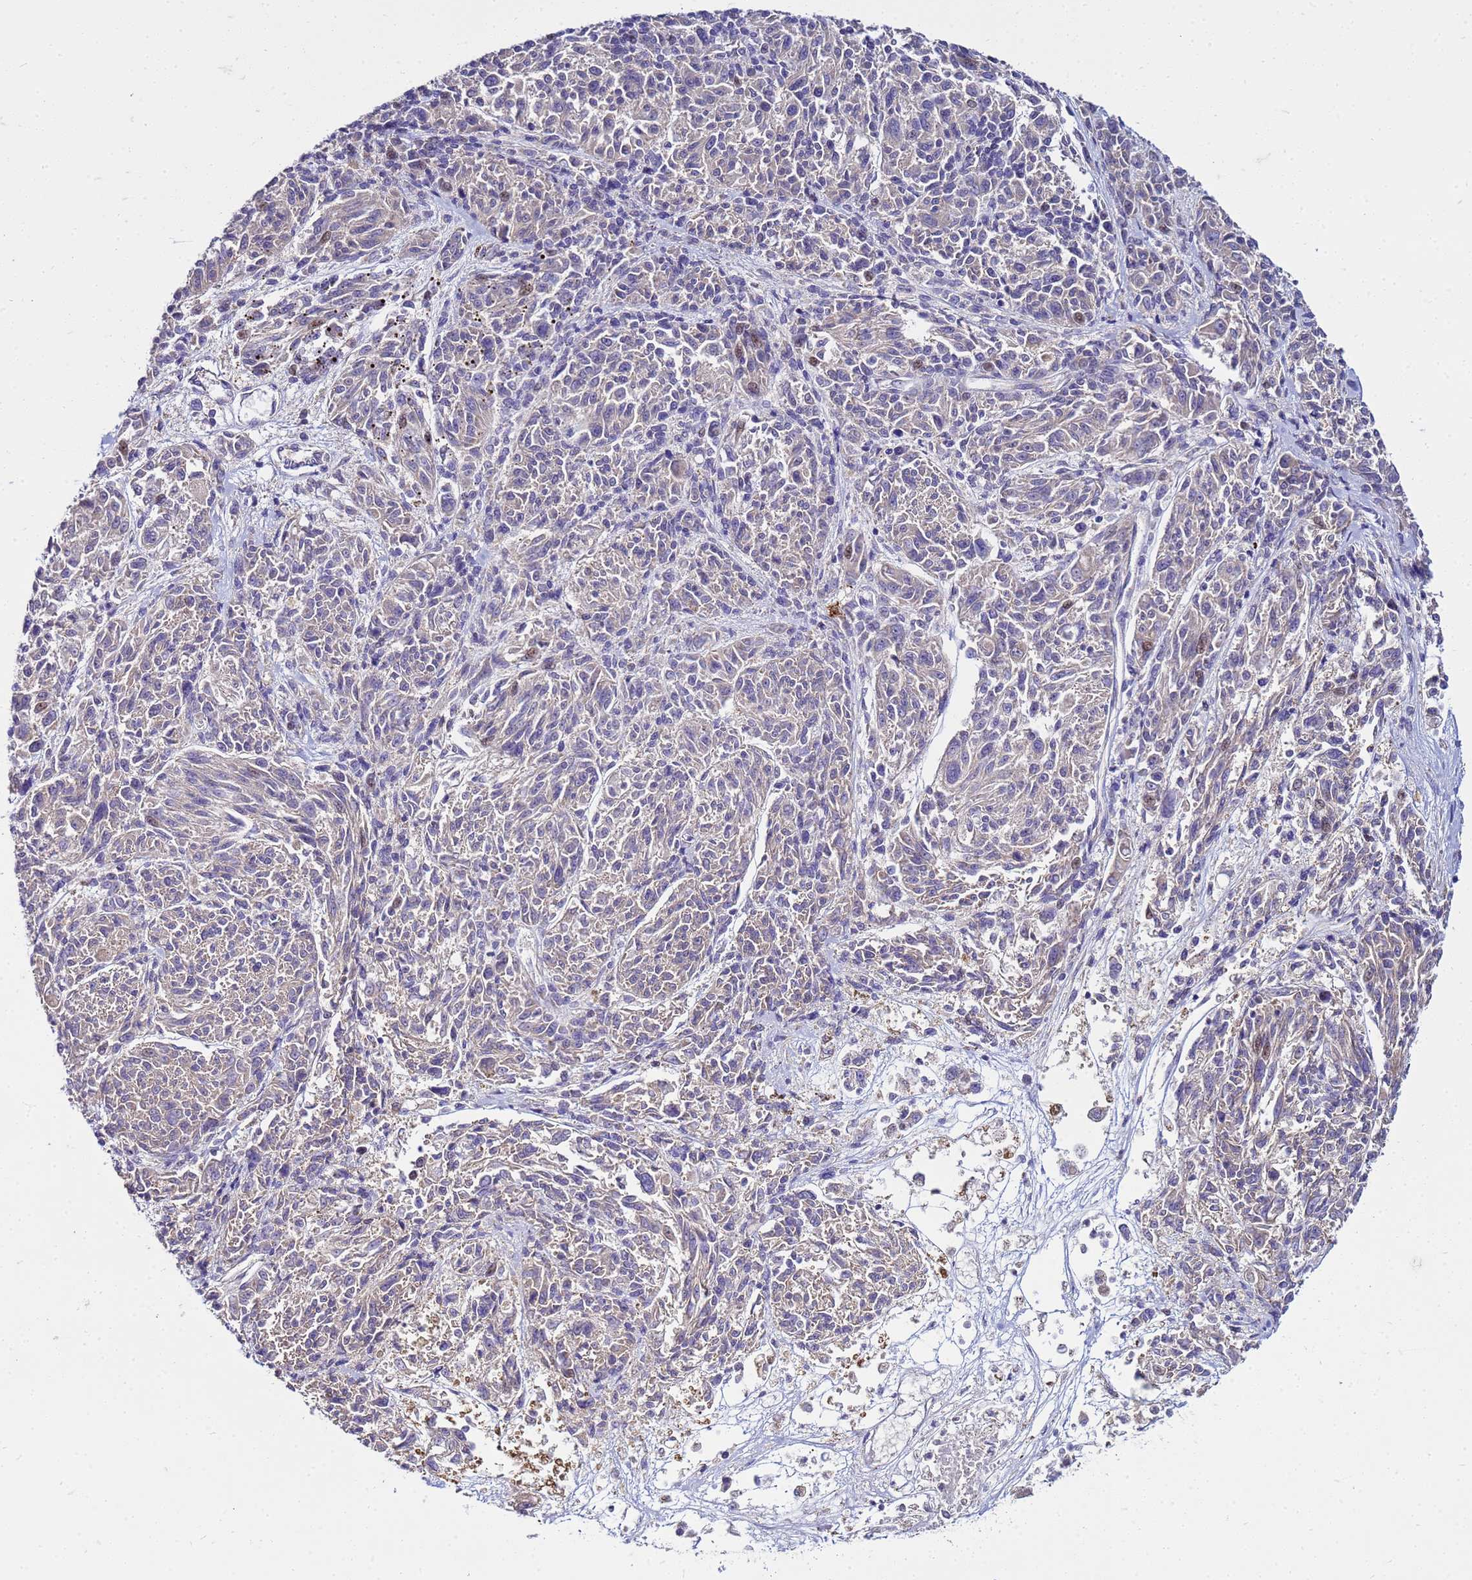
{"staining": {"intensity": "negative", "quantity": "none", "location": "none"}, "tissue": "melanoma", "cell_type": "Tumor cells", "image_type": "cancer", "snomed": [{"axis": "morphology", "description": "Malignant melanoma, NOS"}, {"axis": "topography", "description": "Skin"}], "caption": "This is an immunohistochemistry image of human melanoma. There is no expression in tumor cells.", "gene": "PKD1", "patient": {"sex": "male", "age": 53}}